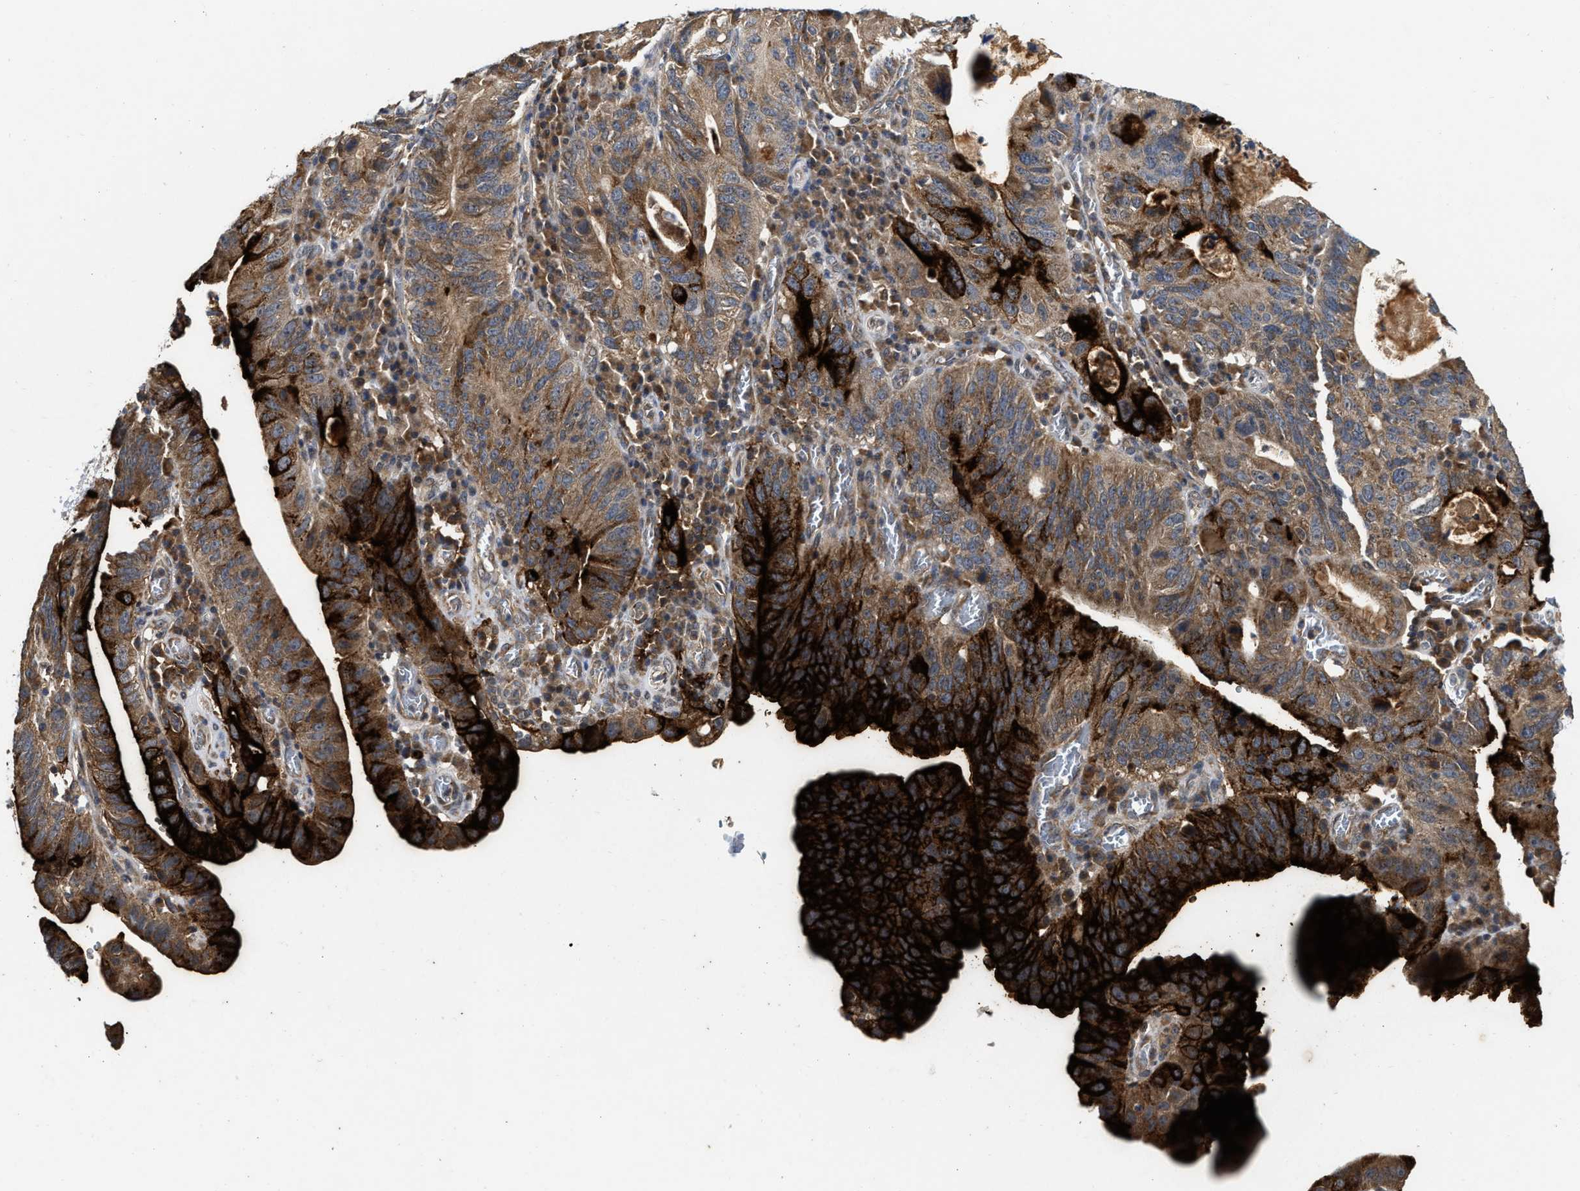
{"staining": {"intensity": "strong", "quantity": ">75%", "location": "cytoplasmic/membranous"}, "tissue": "stomach cancer", "cell_type": "Tumor cells", "image_type": "cancer", "snomed": [{"axis": "morphology", "description": "Adenocarcinoma, NOS"}, {"axis": "topography", "description": "Stomach"}], "caption": "Immunohistochemistry histopathology image of stomach cancer stained for a protein (brown), which demonstrates high levels of strong cytoplasmic/membranous staining in approximately >75% of tumor cells.", "gene": "CFLAR", "patient": {"sex": "male", "age": 59}}